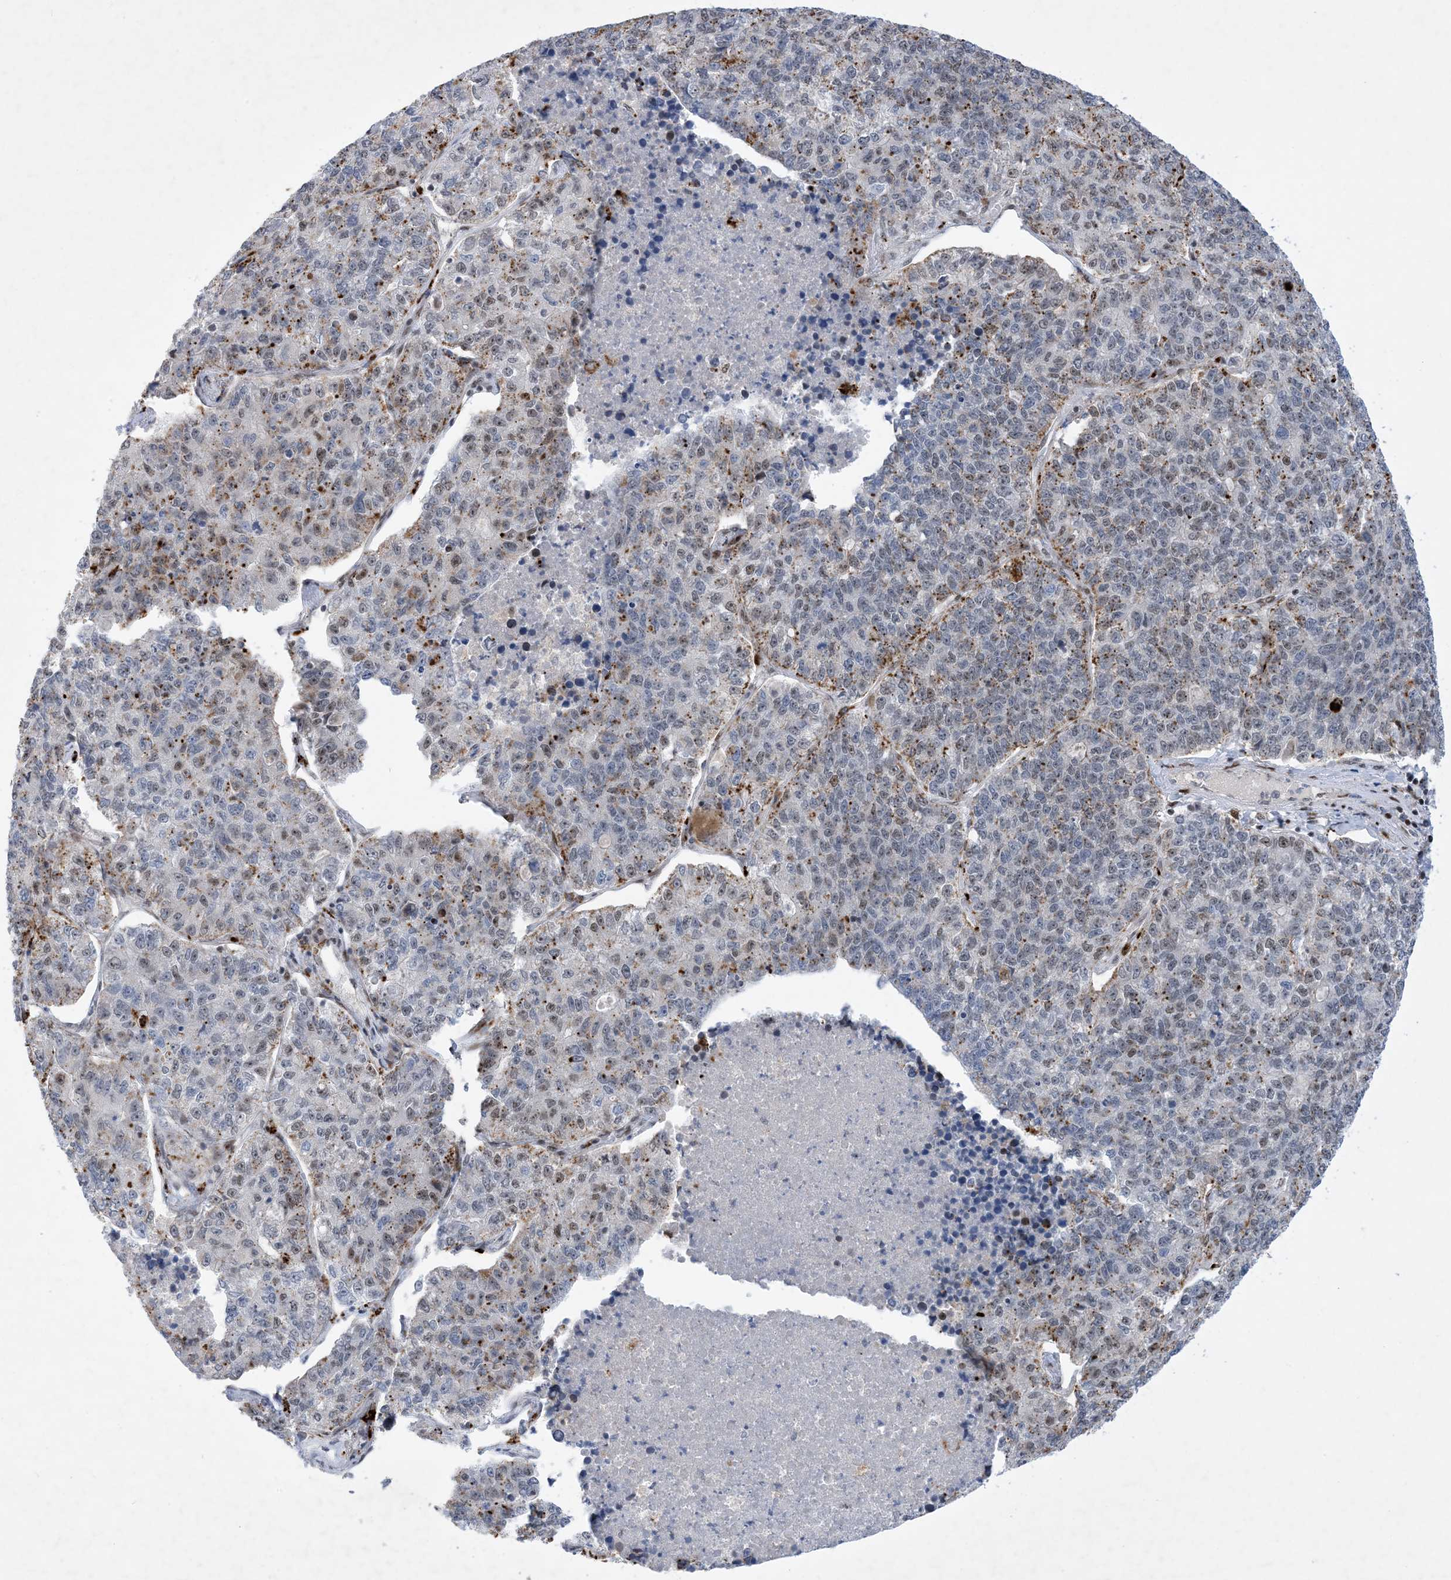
{"staining": {"intensity": "weak", "quantity": "<25%", "location": "nuclear"}, "tissue": "lung cancer", "cell_type": "Tumor cells", "image_type": "cancer", "snomed": [{"axis": "morphology", "description": "Adenocarcinoma, NOS"}, {"axis": "topography", "description": "Lung"}], "caption": "Immunohistochemistry (IHC) of lung cancer (adenocarcinoma) reveals no staining in tumor cells.", "gene": "TSPYL1", "patient": {"sex": "male", "age": 49}}